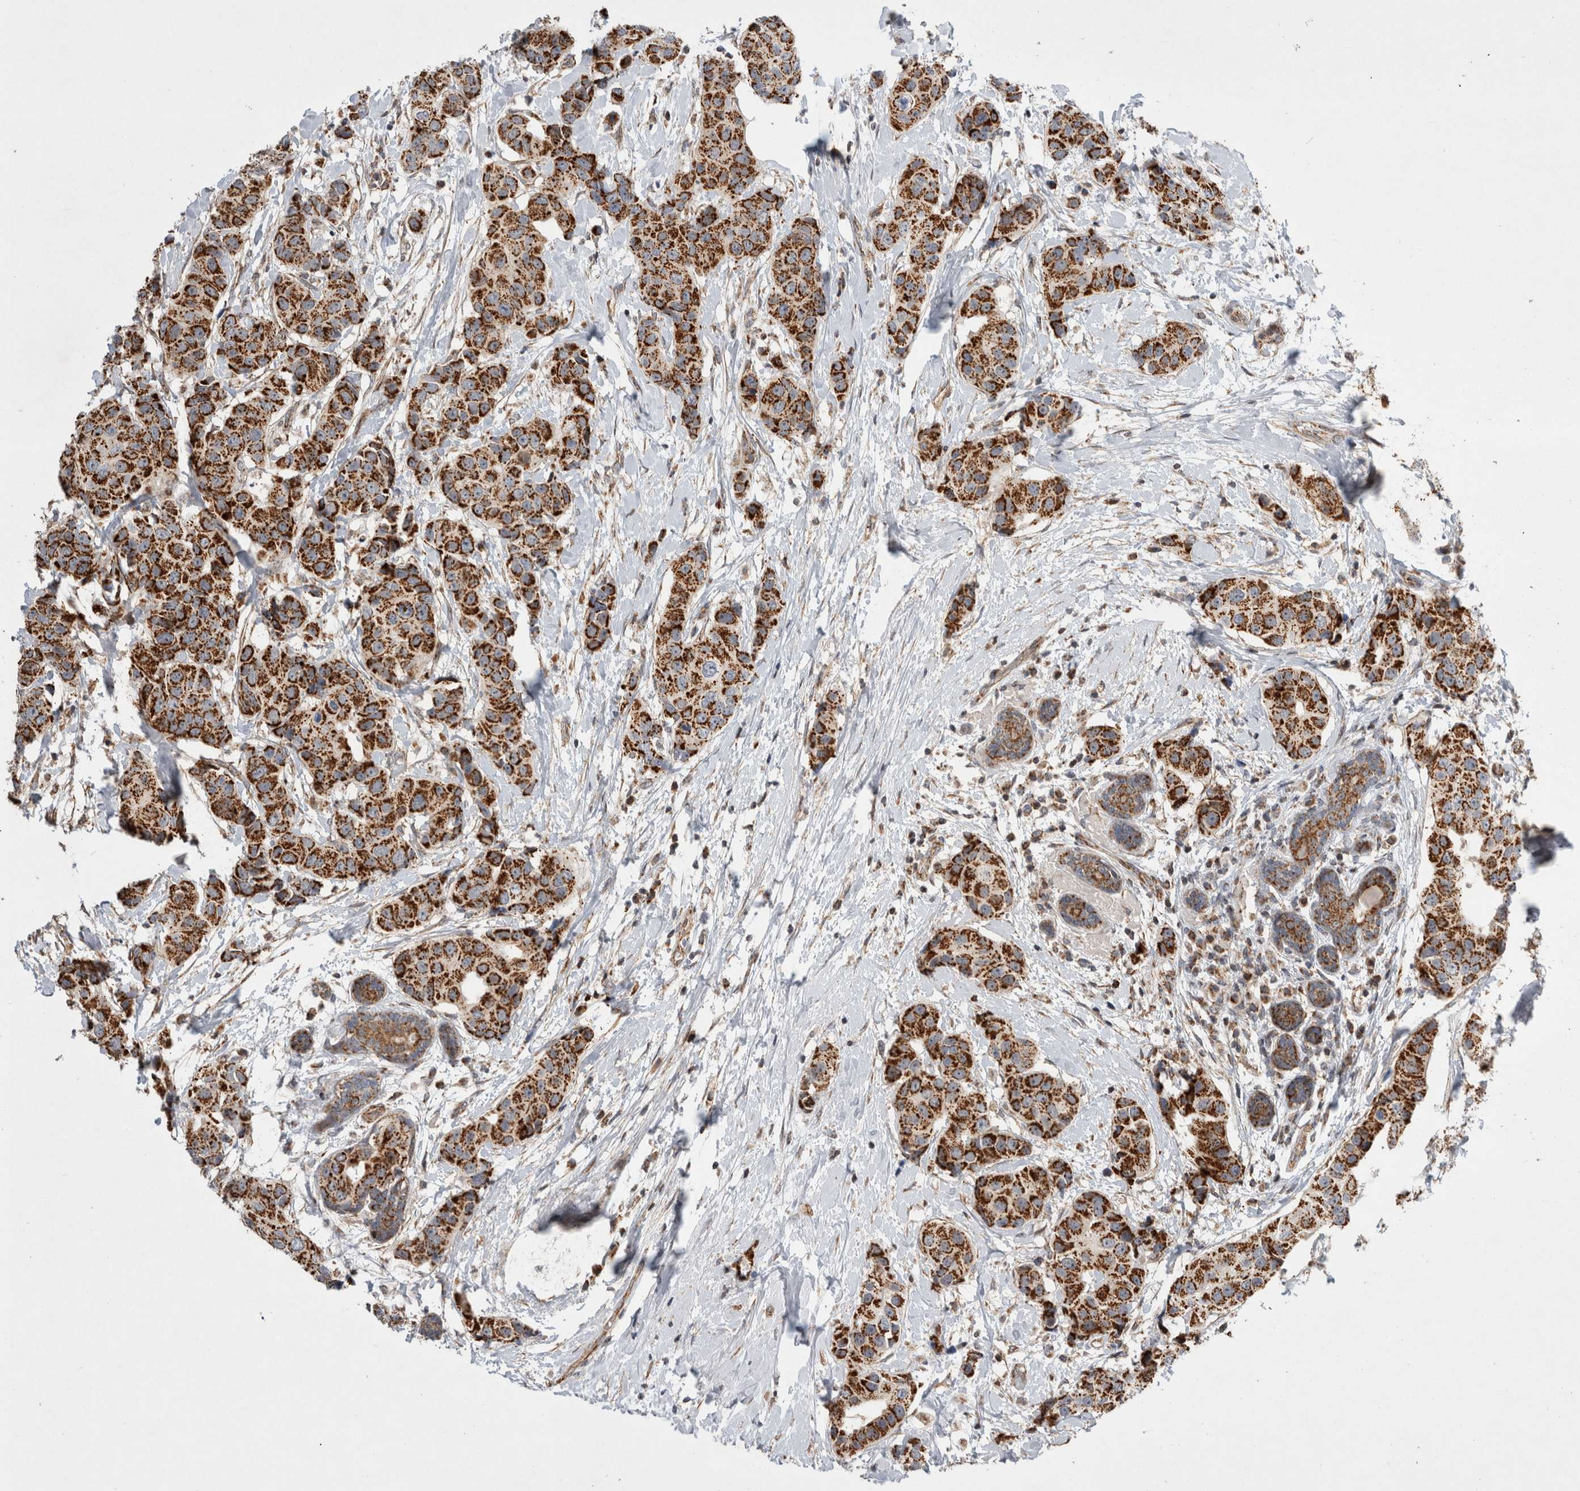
{"staining": {"intensity": "strong", "quantity": ">75%", "location": "cytoplasmic/membranous"}, "tissue": "breast cancer", "cell_type": "Tumor cells", "image_type": "cancer", "snomed": [{"axis": "morphology", "description": "Normal tissue, NOS"}, {"axis": "morphology", "description": "Duct carcinoma"}, {"axis": "topography", "description": "Breast"}], "caption": "Strong cytoplasmic/membranous staining is appreciated in approximately >75% of tumor cells in breast infiltrating ductal carcinoma.", "gene": "MRPL37", "patient": {"sex": "female", "age": 39}}